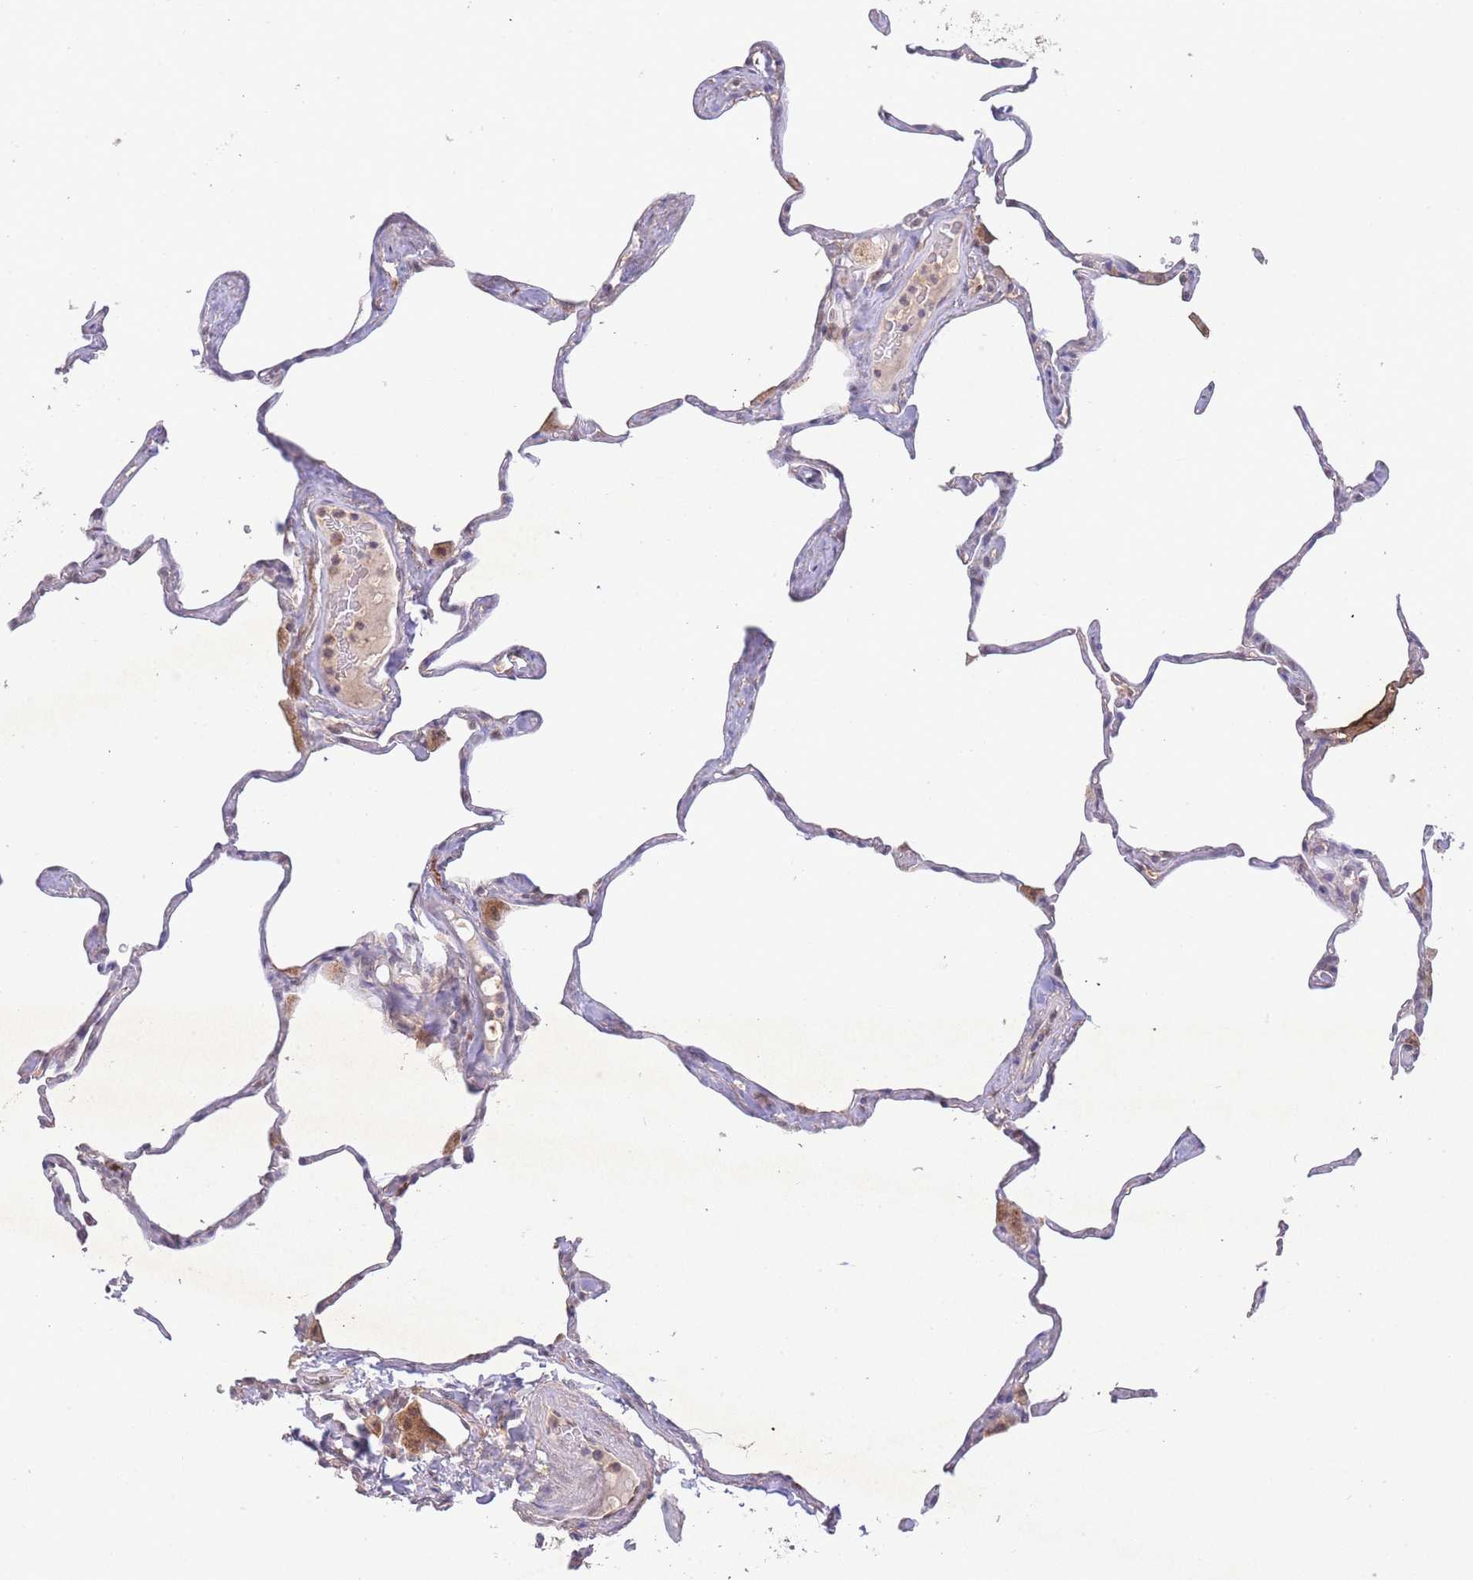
{"staining": {"intensity": "negative", "quantity": "none", "location": "none"}, "tissue": "lung", "cell_type": "Alveolar cells", "image_type": "normal", "snomed": [{"axis": "morphology", "description": "Normal tissue, NOS"}, {"axis": "topography", "description": "Lung"}], "caption": "This is an immunohistochemistry image of normal human lung. There is no staining in alveolar cells.", "gene": "RNF144B", "patient": {"sex": "male", "age": 65}}